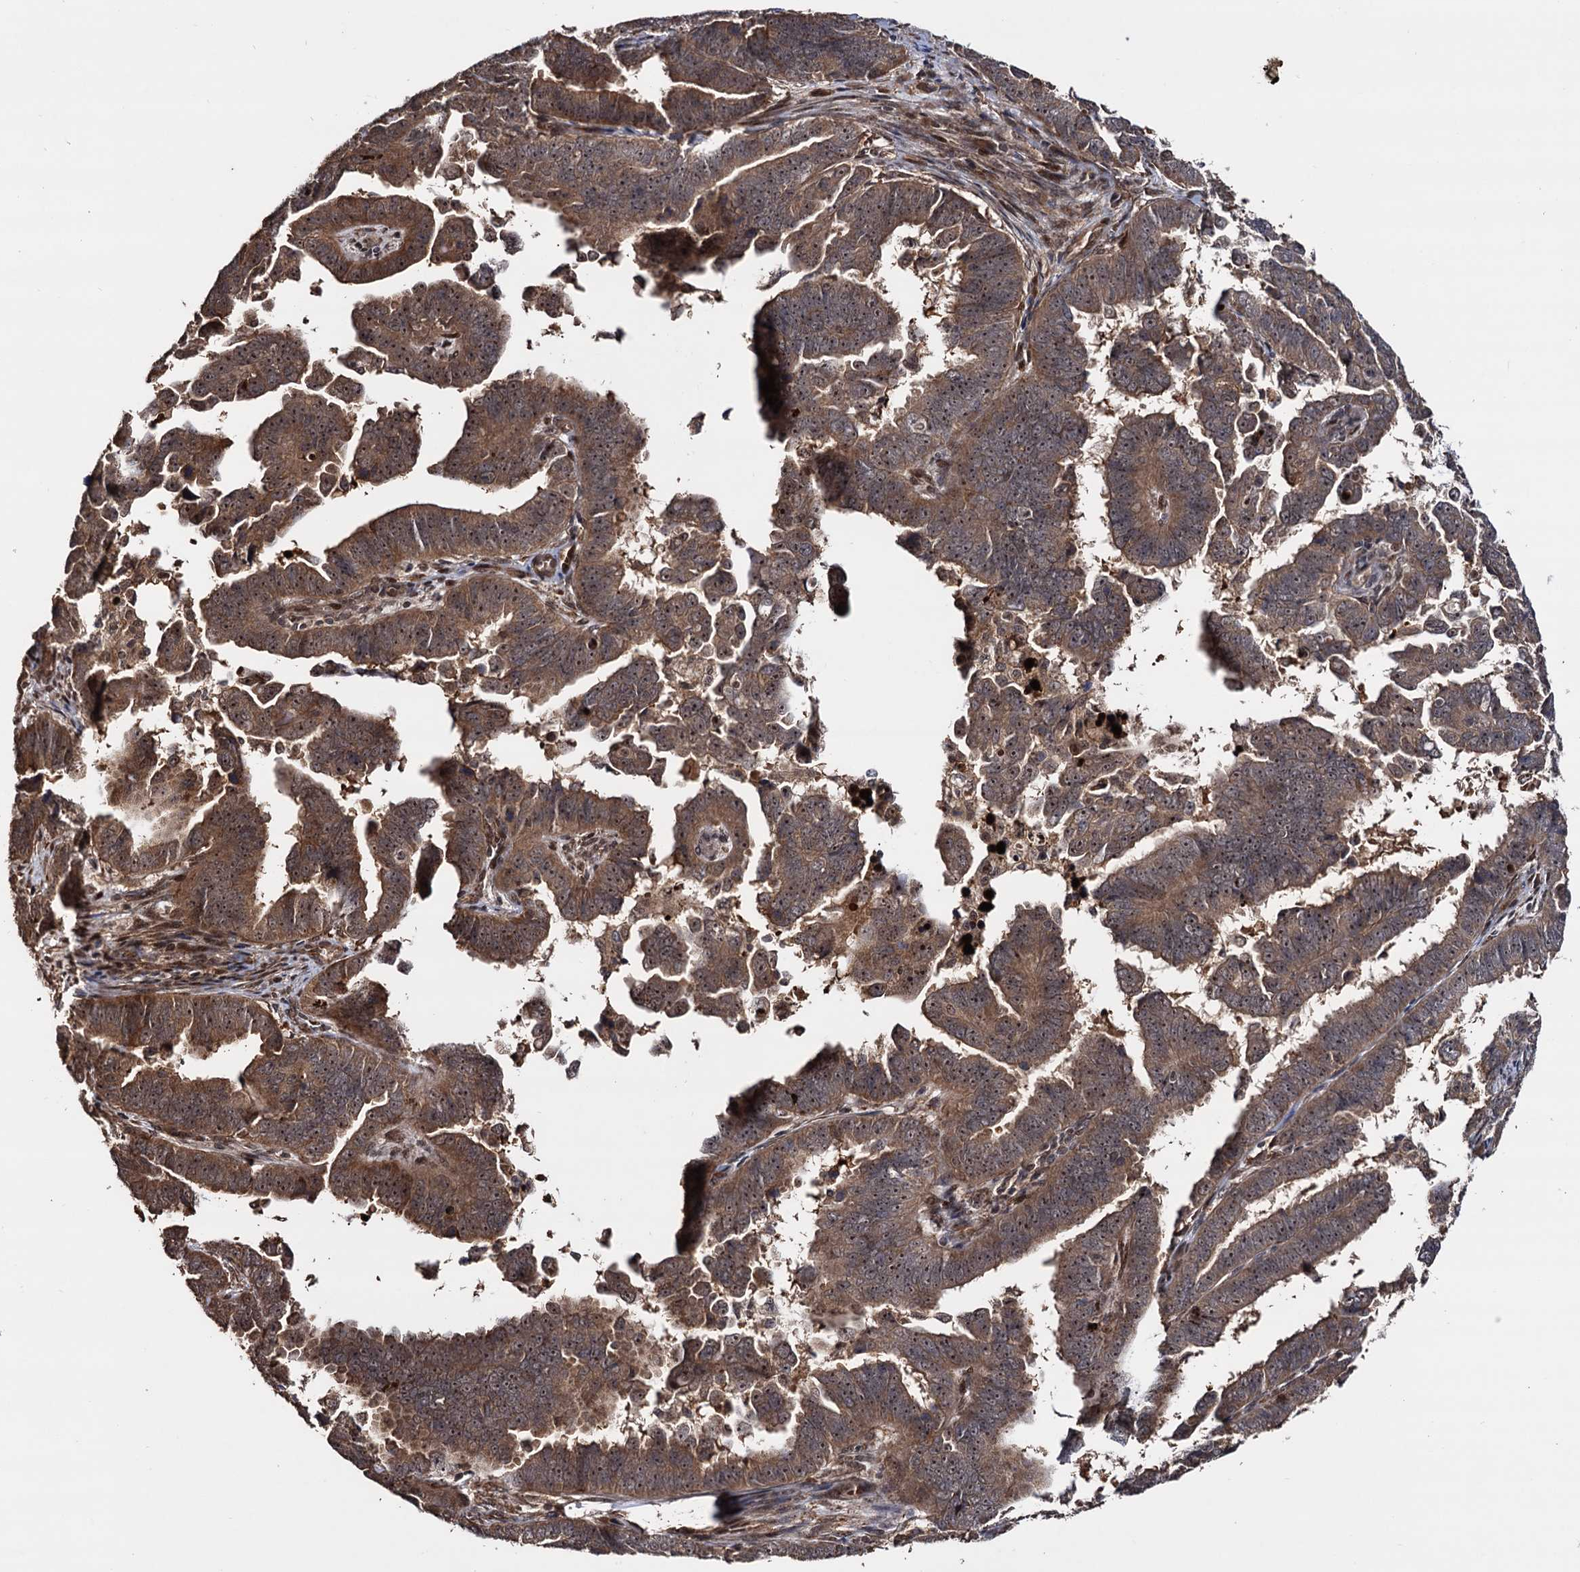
{"staining": {"intensity": "strong", "quantity": ">75%", "location": "cytoplasmic/membranous,nuclear"}, "tissue": "endometrial cancer", "cell_type": "Tumor cells", "image_type": "cancer", "snomed": [{"axis": "morphology", "description": "Adenocarcinoma, NOS"}, {"axis": "topography", "description": "Endometrium"}], "caption": "Endometrial cancer (adenocarcinoma) stained with a brown dye shows strong cytoplasmic/membranous and nuclear positive expression in about >75% of tumor cells.", "gene": "PIGB", "patient": {"sex": "female", "age": 75}}